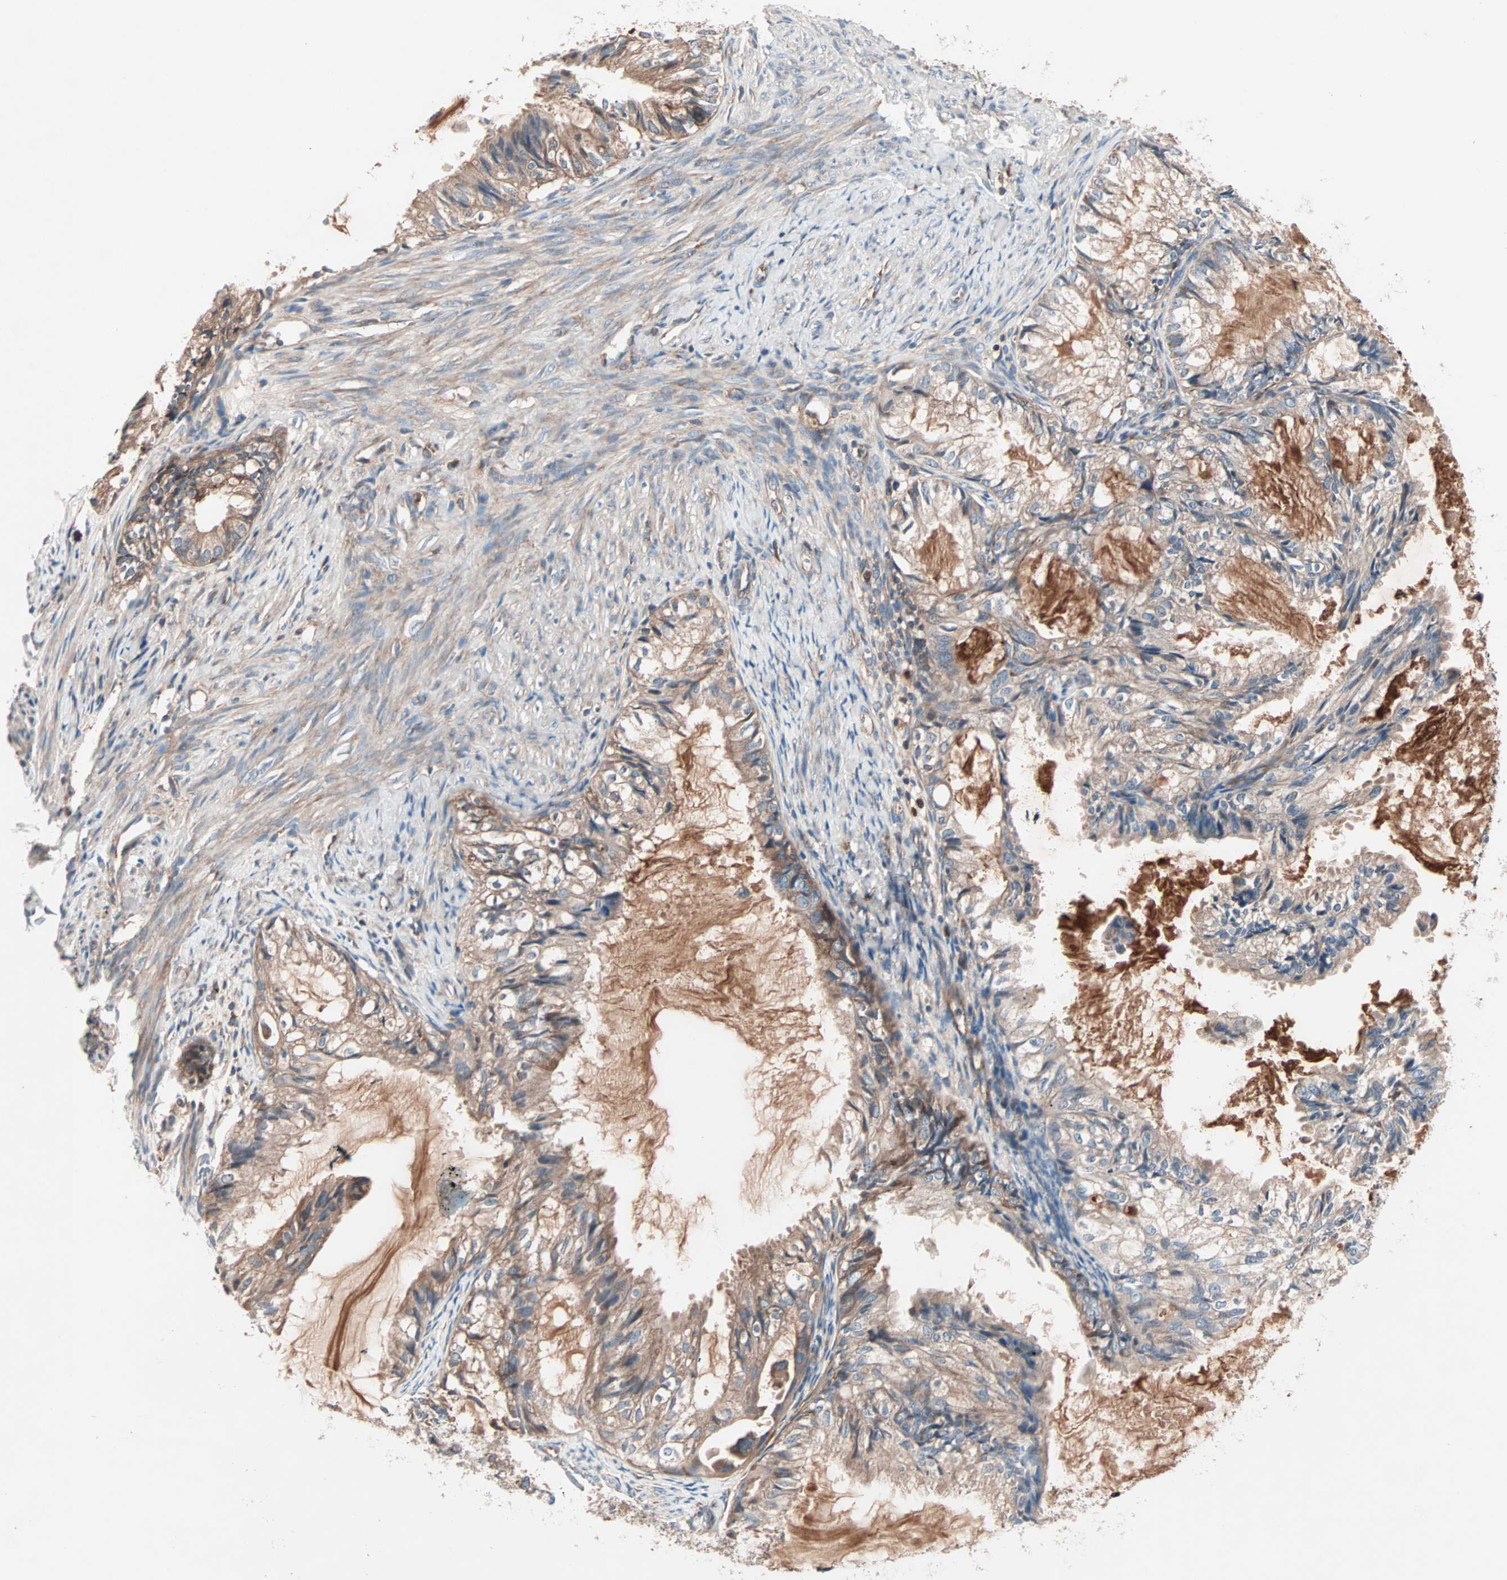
{"staining": {"intensity": "moderate", "quantity": ">75%", "location": "cytoplasmic/membranous"}, "tissue": "cervical cancer", "cell_type": "Tumor cells", "image_type": "cancer", "snomed": [{"axis": "morphology", "description": "Normal tissue, NOS"}, {"axis": "morphology", "description": "Adenocarcinoma, NOS"}, {"axis": "topography", "description": "Cervix"}, {"axis": "topography", "description": "Endometrium"}], "caption": "A brown stain labels moderate cytoplasmic/membranous expression of a protein in cervical cancer tumor cells.", "gene": "CAD", "patient": {"sex": "female", "age": 86}}